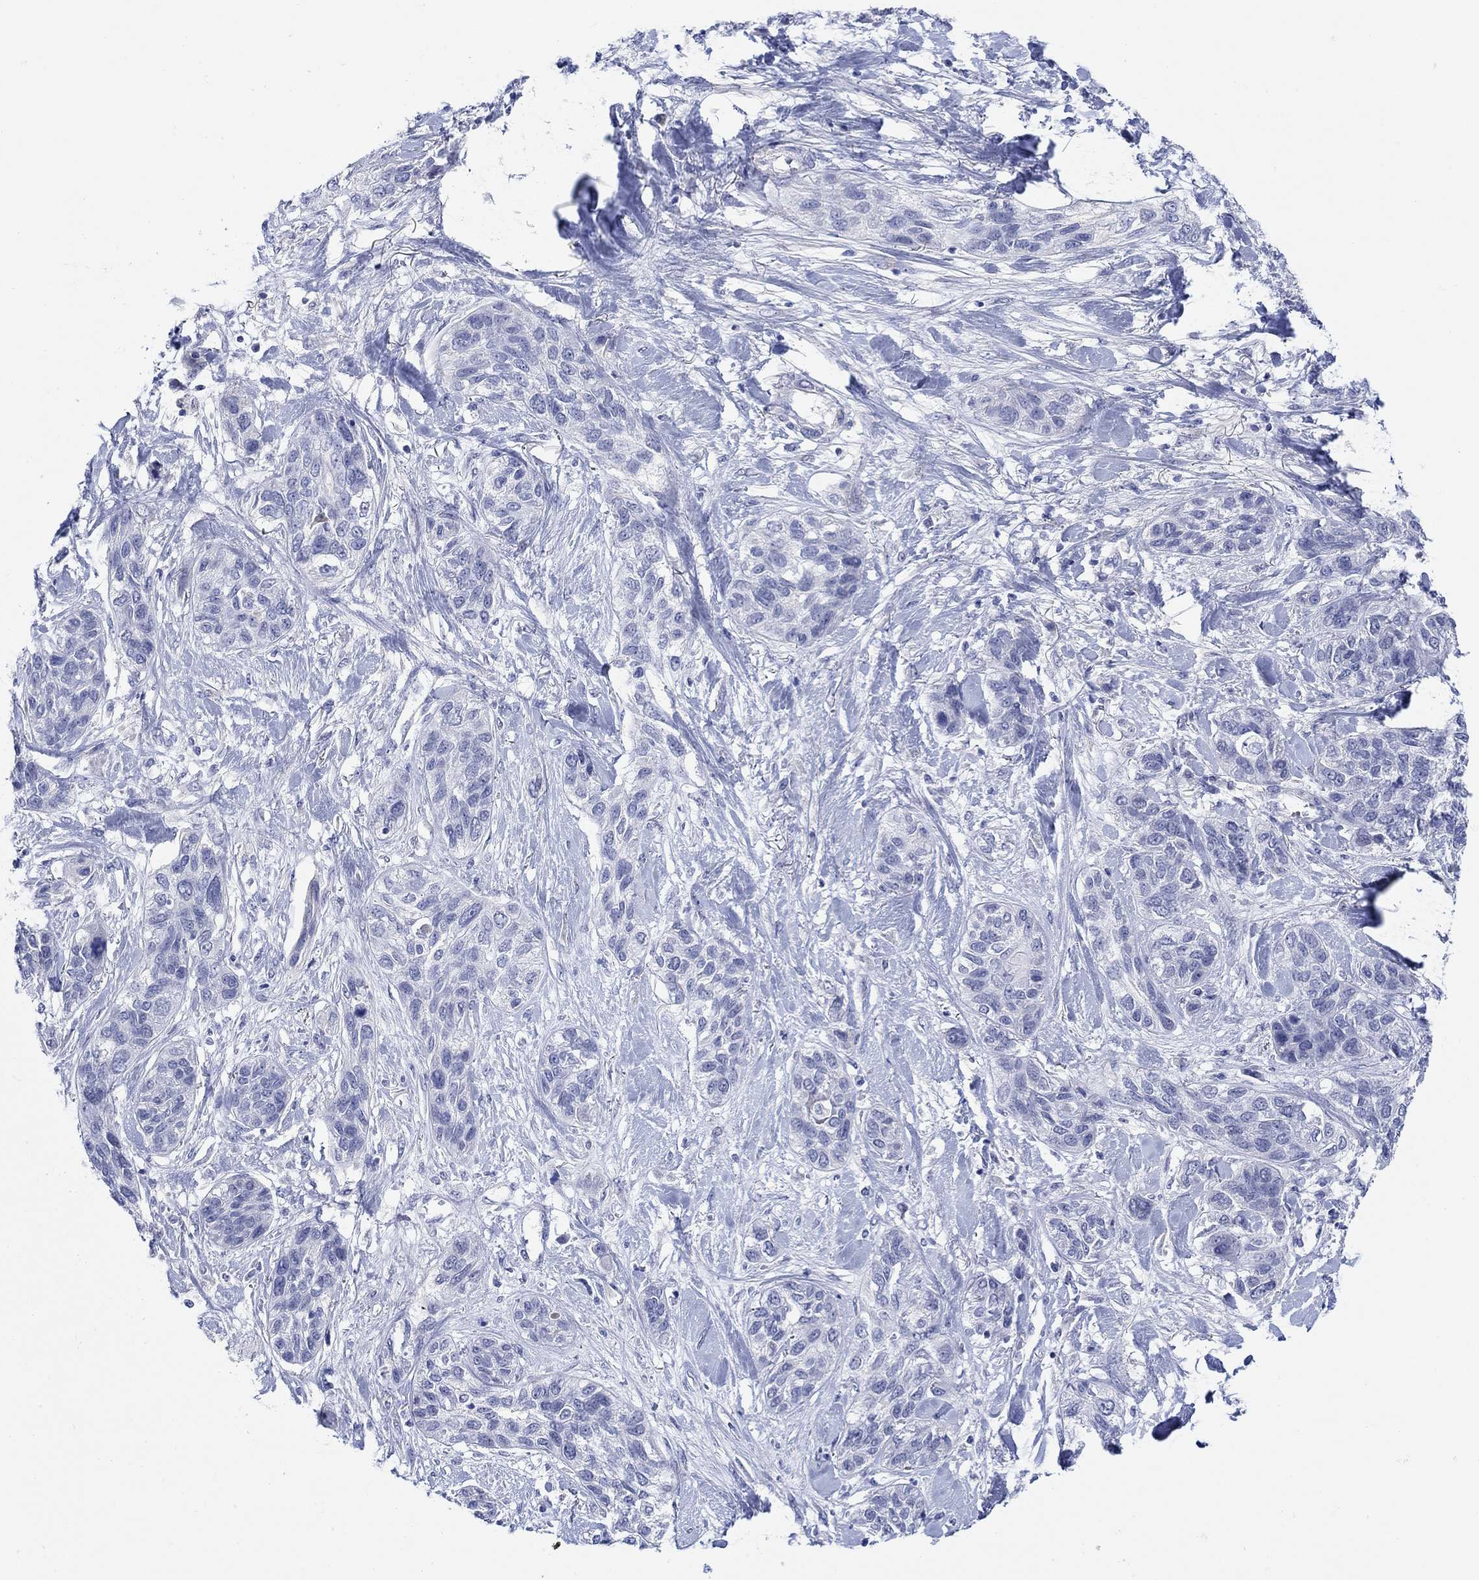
{"staining": {"intensity": "negative", "quantity": "none", "location": "none"}, "tissue": "lung cancer", "cell_type": "Tumor cells", "image_type": "cancer", "snomed": [{"axis": "morphology", "description": "Squamous cell carcinoma, NOS"}, {"axis": "topography", "description": "Lung"}], "caption": "This histopathology image is of squamous cell carcinoma (lung) stained with immunohistochemistry (IHC) to label a protein in brown with the nuclei are counter-stained blue. There is no expression in tumor cells.", "gene": "KRT222", "patient": {"sex": "female", "age": 70}}